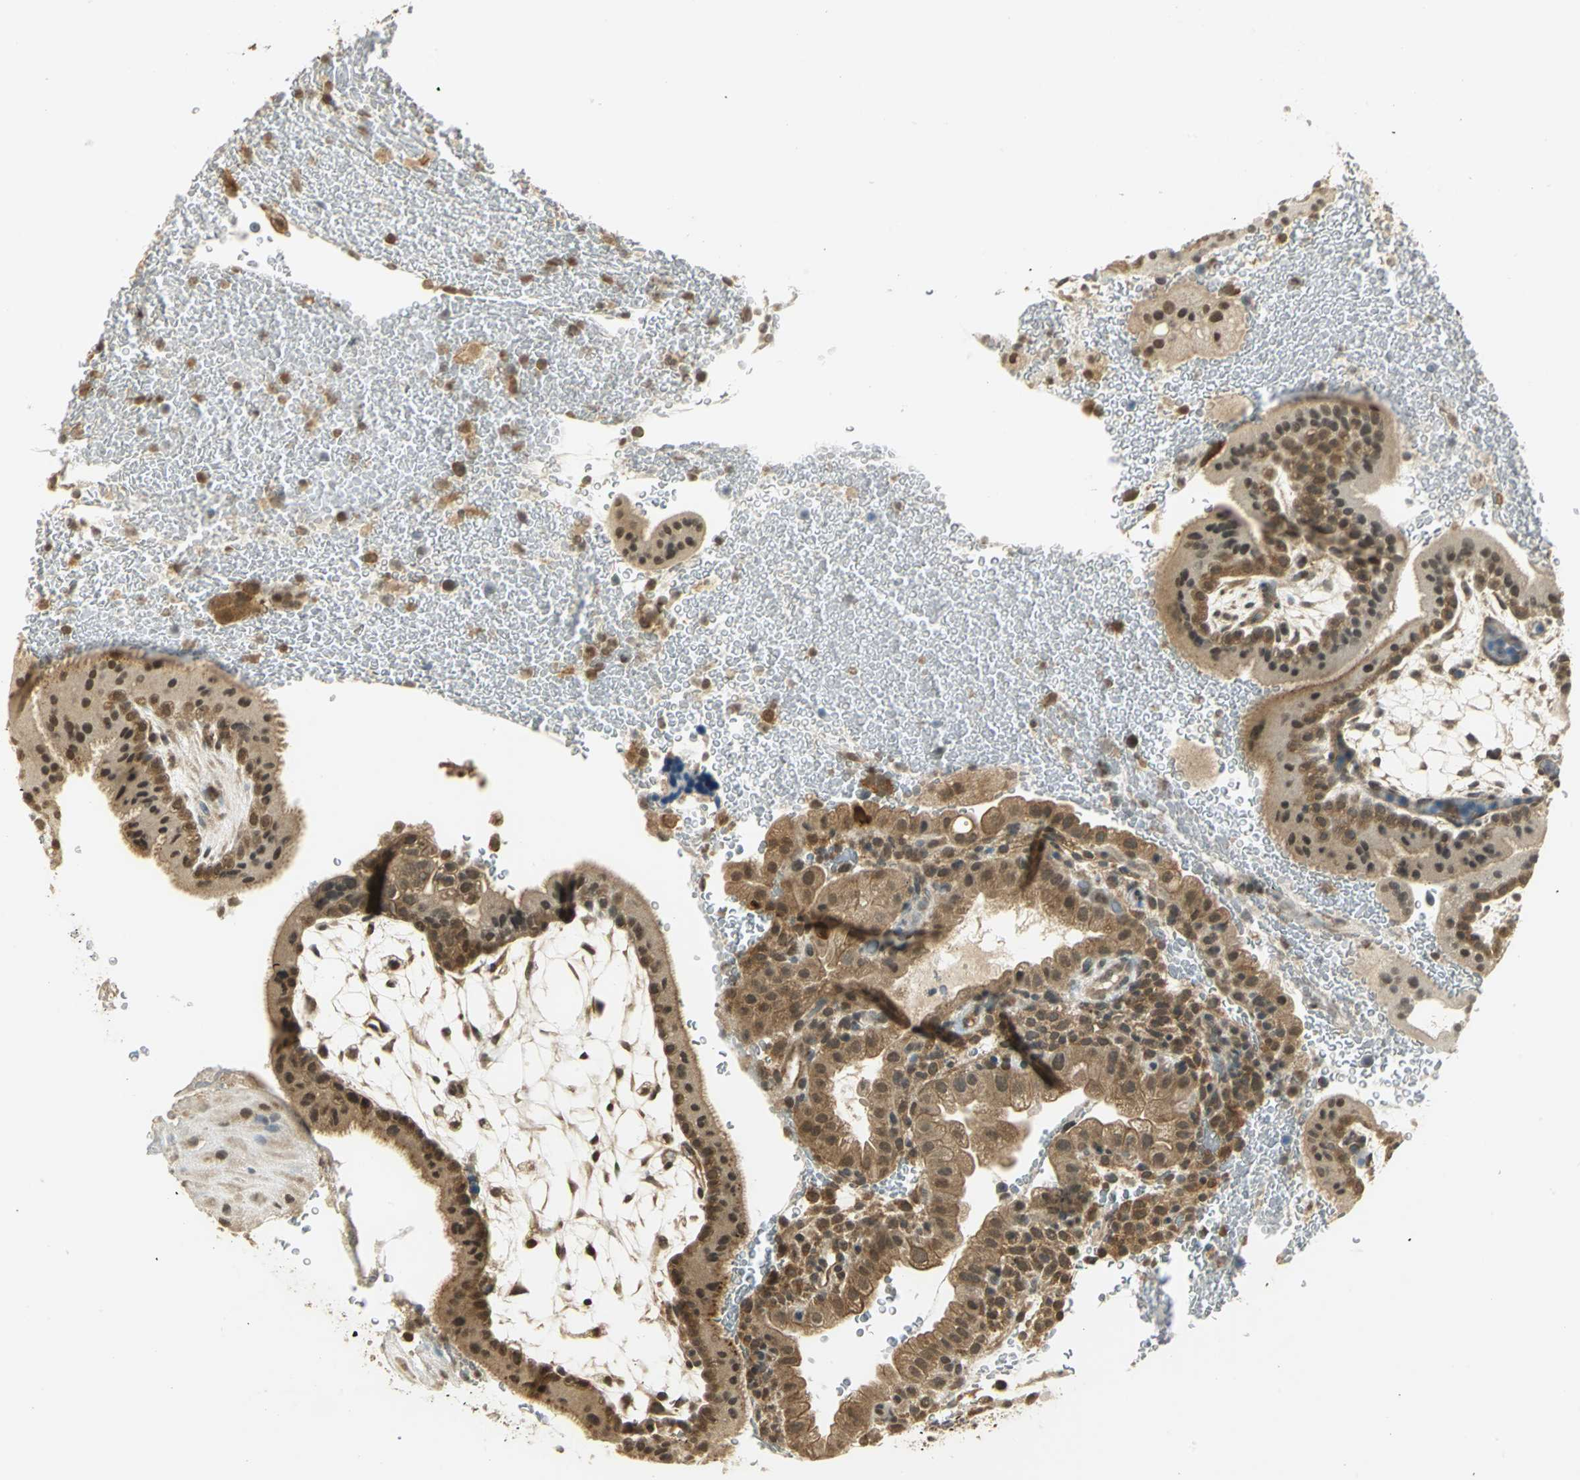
{"staining": {"intensity": "moderate", "quantity": ">75%", "location": "cytoplasmic/membranous,nuclear"}, "tissue": "placenta", "cell_type": "Trophoblastic cells", "image_type": "normal", "snomed": [{"axis": "morphology", "description": "Normal tissue, NOS"}, {"axis": "topography", "description": "Placenta"}], "caption": "Human placenta stained for a protein (brown) reveals moderate cytoplasmic/membranous,nuclear positive positivity in approximately >75% of trophoblastic cells.", "gene": "CDC34", "patient": {"sex": "female", "age": 19}}